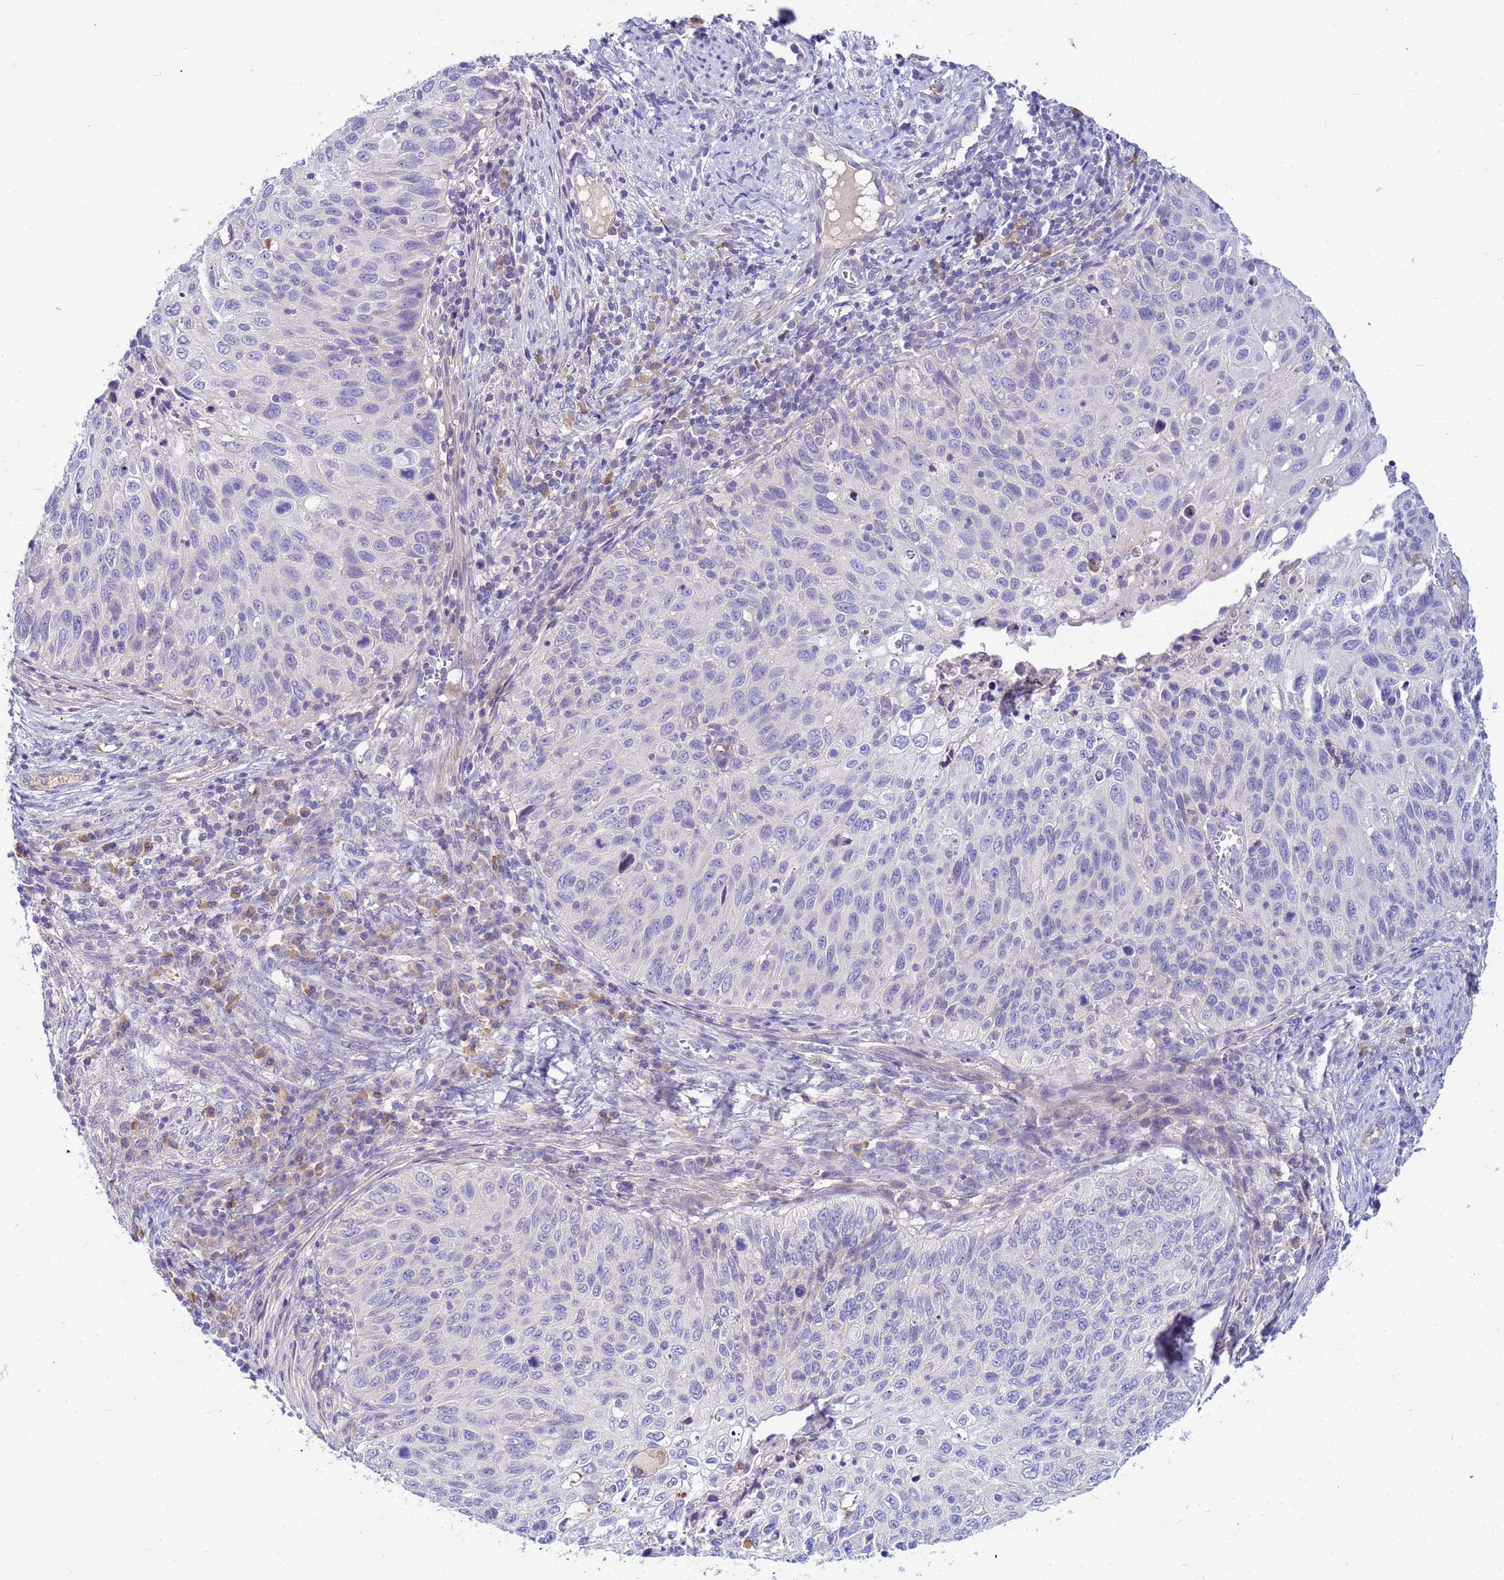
{"staining": {"intensity": "negative", "quantity": "none", "location": "none"}, "tissue": "cervical cancer", "cell_type": "Tumor cells", "image_type": "cancer", "snomed": [{"axis": "morphology", "description": "Squamous cell carcinoma, NOS"}, {"axis": "topography", "description": "Cervix"}], "caption": "Immunohistochemistry micrograph of neoplastic tissue: cervical cancer stained with DAB exhibits no significant protein staining in tumor cells.", "gene": "DPRX", "patient": {"sex": "female", "age": 70}}